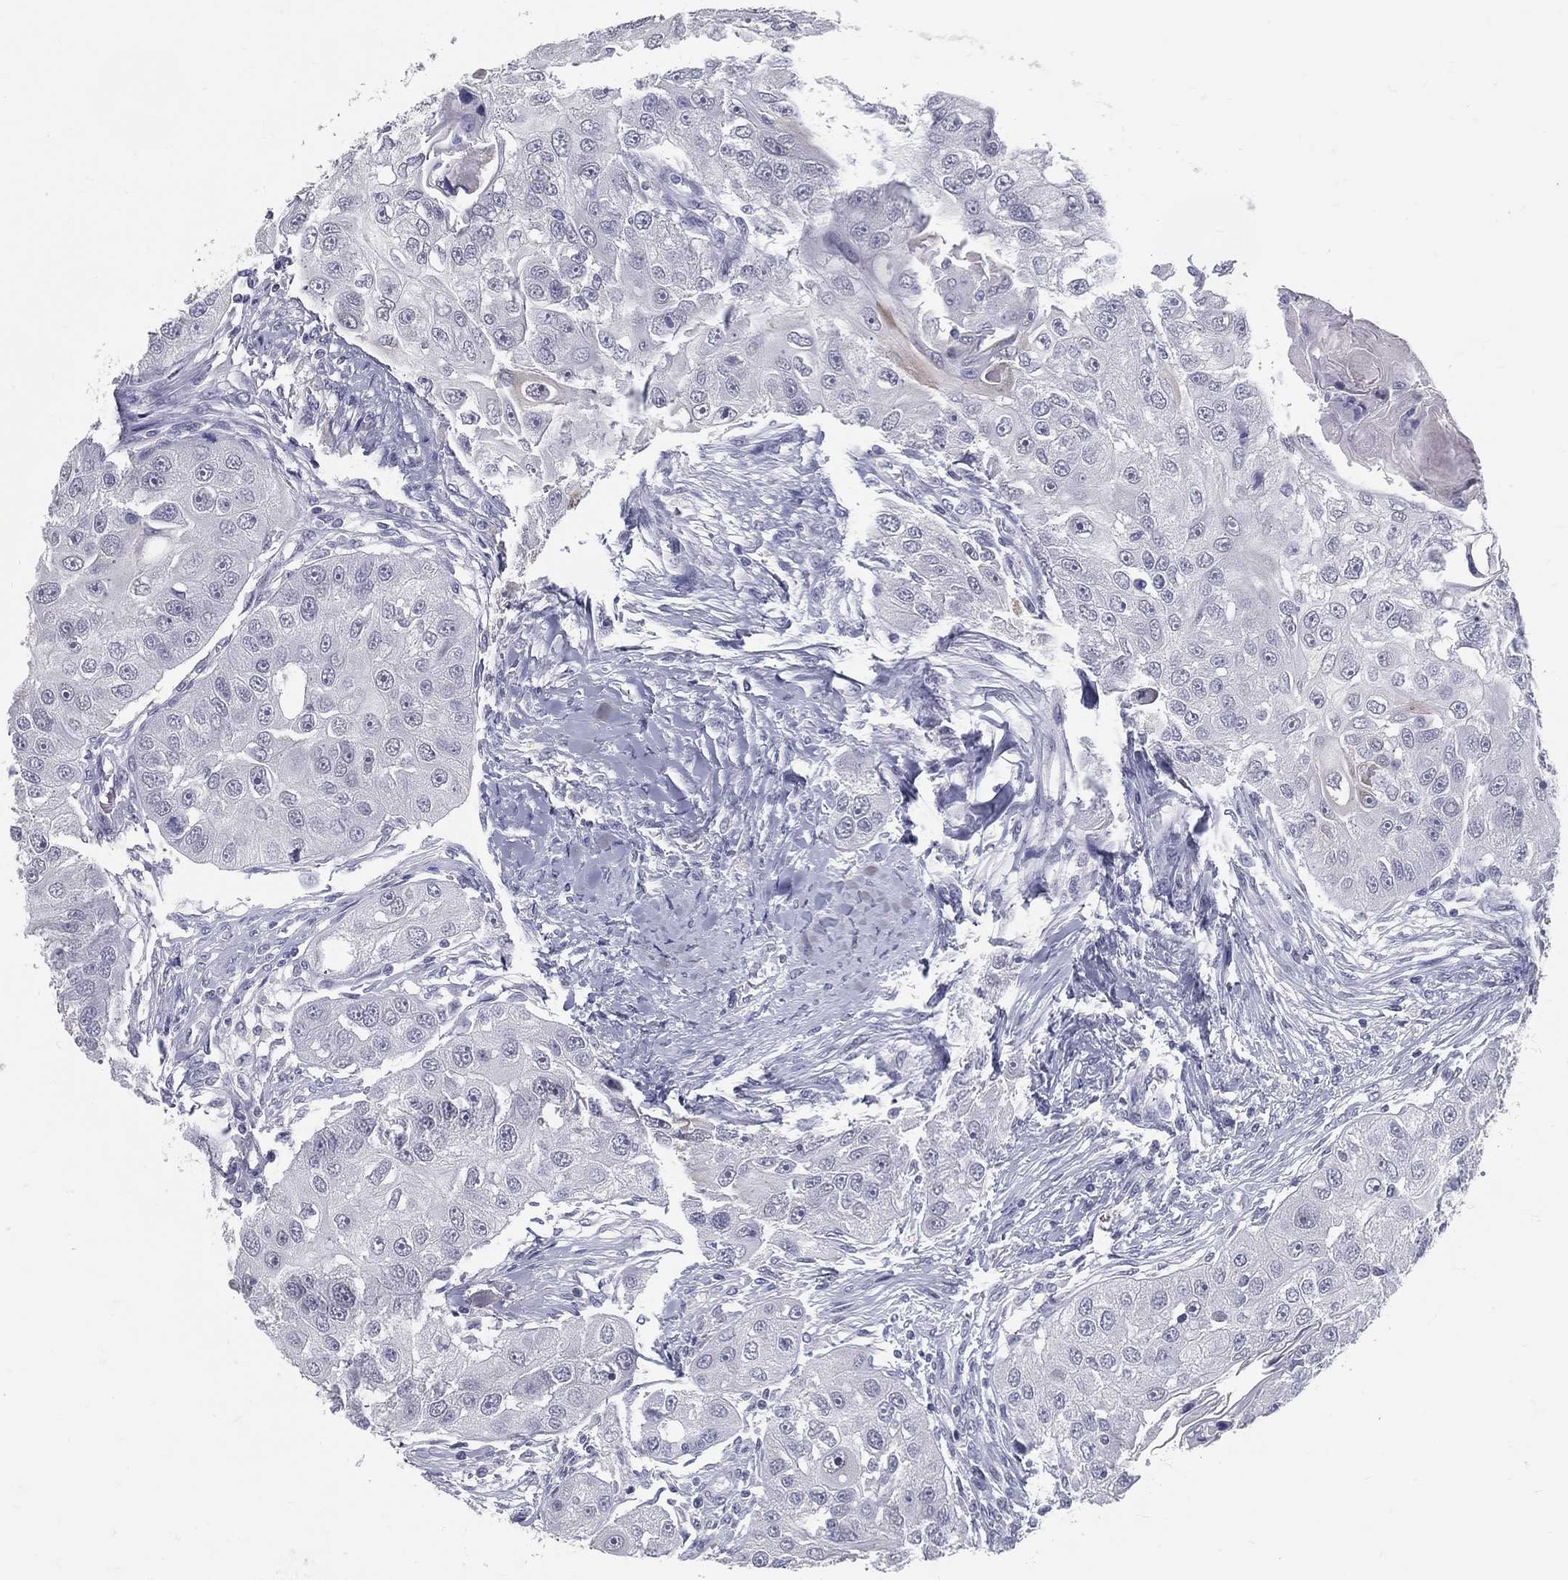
{"staining": {"intensity": "negative", "quantity": "none", "location": "none"}, "tissue": "head and neck cancer", "cell_type": "Tumor cells", "image_type": "cancer", "snomed": [{"axis": "morphology", "description": "Normal tissue, NOS"}, {"axis": "morphology", "description": "Squamous cell carcinoma, NOS"}, {"axis": "topography", "description": "Skeletal muscle"}, {"axis": "topography", "description": "Head-Neck"}], "caption": "Immunohistochemistry (IHC) of human head and neck cancer displays no staining in tumor cells. (DAB immunohistochemistry with hematoxylin counter stain).", "gene": "ACE2", "patient": {"sex": "male", "age": 51}}